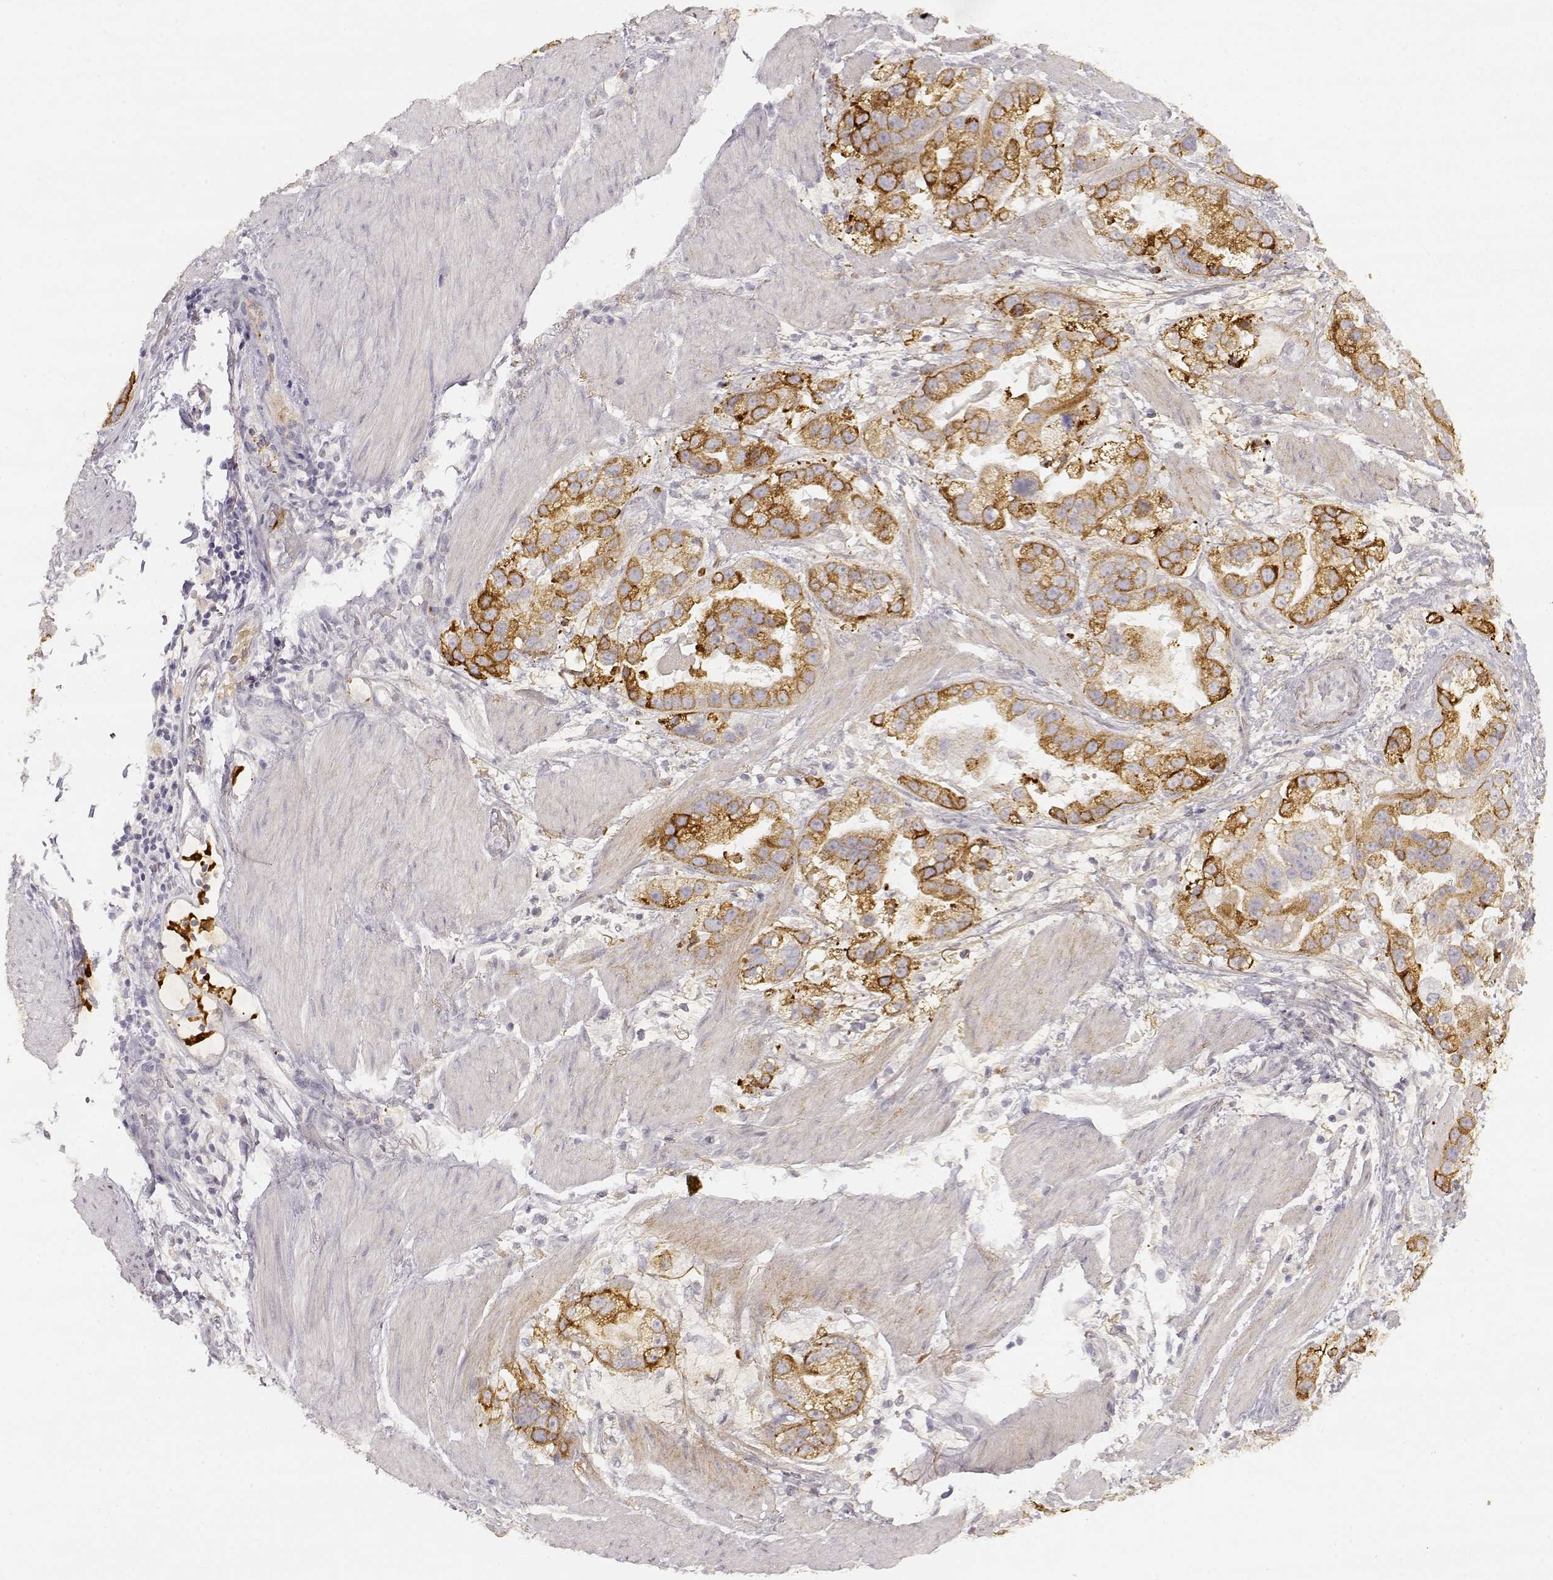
{"staining": {"intensity": "strong", "quantity": "25%-75%", "location": "cytoplasmic/membranous"}, "tissue": "stomach cancer", "cell_type": "Tumor cells", "image_type": "cancer", "snomed": [{"axis": "morphology", "description": "Adenocarcinoma, NOS"}, {"axis": "topography", "description": "Stomach"}], "caption": "IHC histopathology image of human stomach adenocarcinoma stained for a protein (brown), which exhibits high levels of strong cytoplasmic/membranous positivity in approximately 25%-75% of tumor cells.", "gene": "LAMC2", "patient": {"sex": "male", "age": 59}}